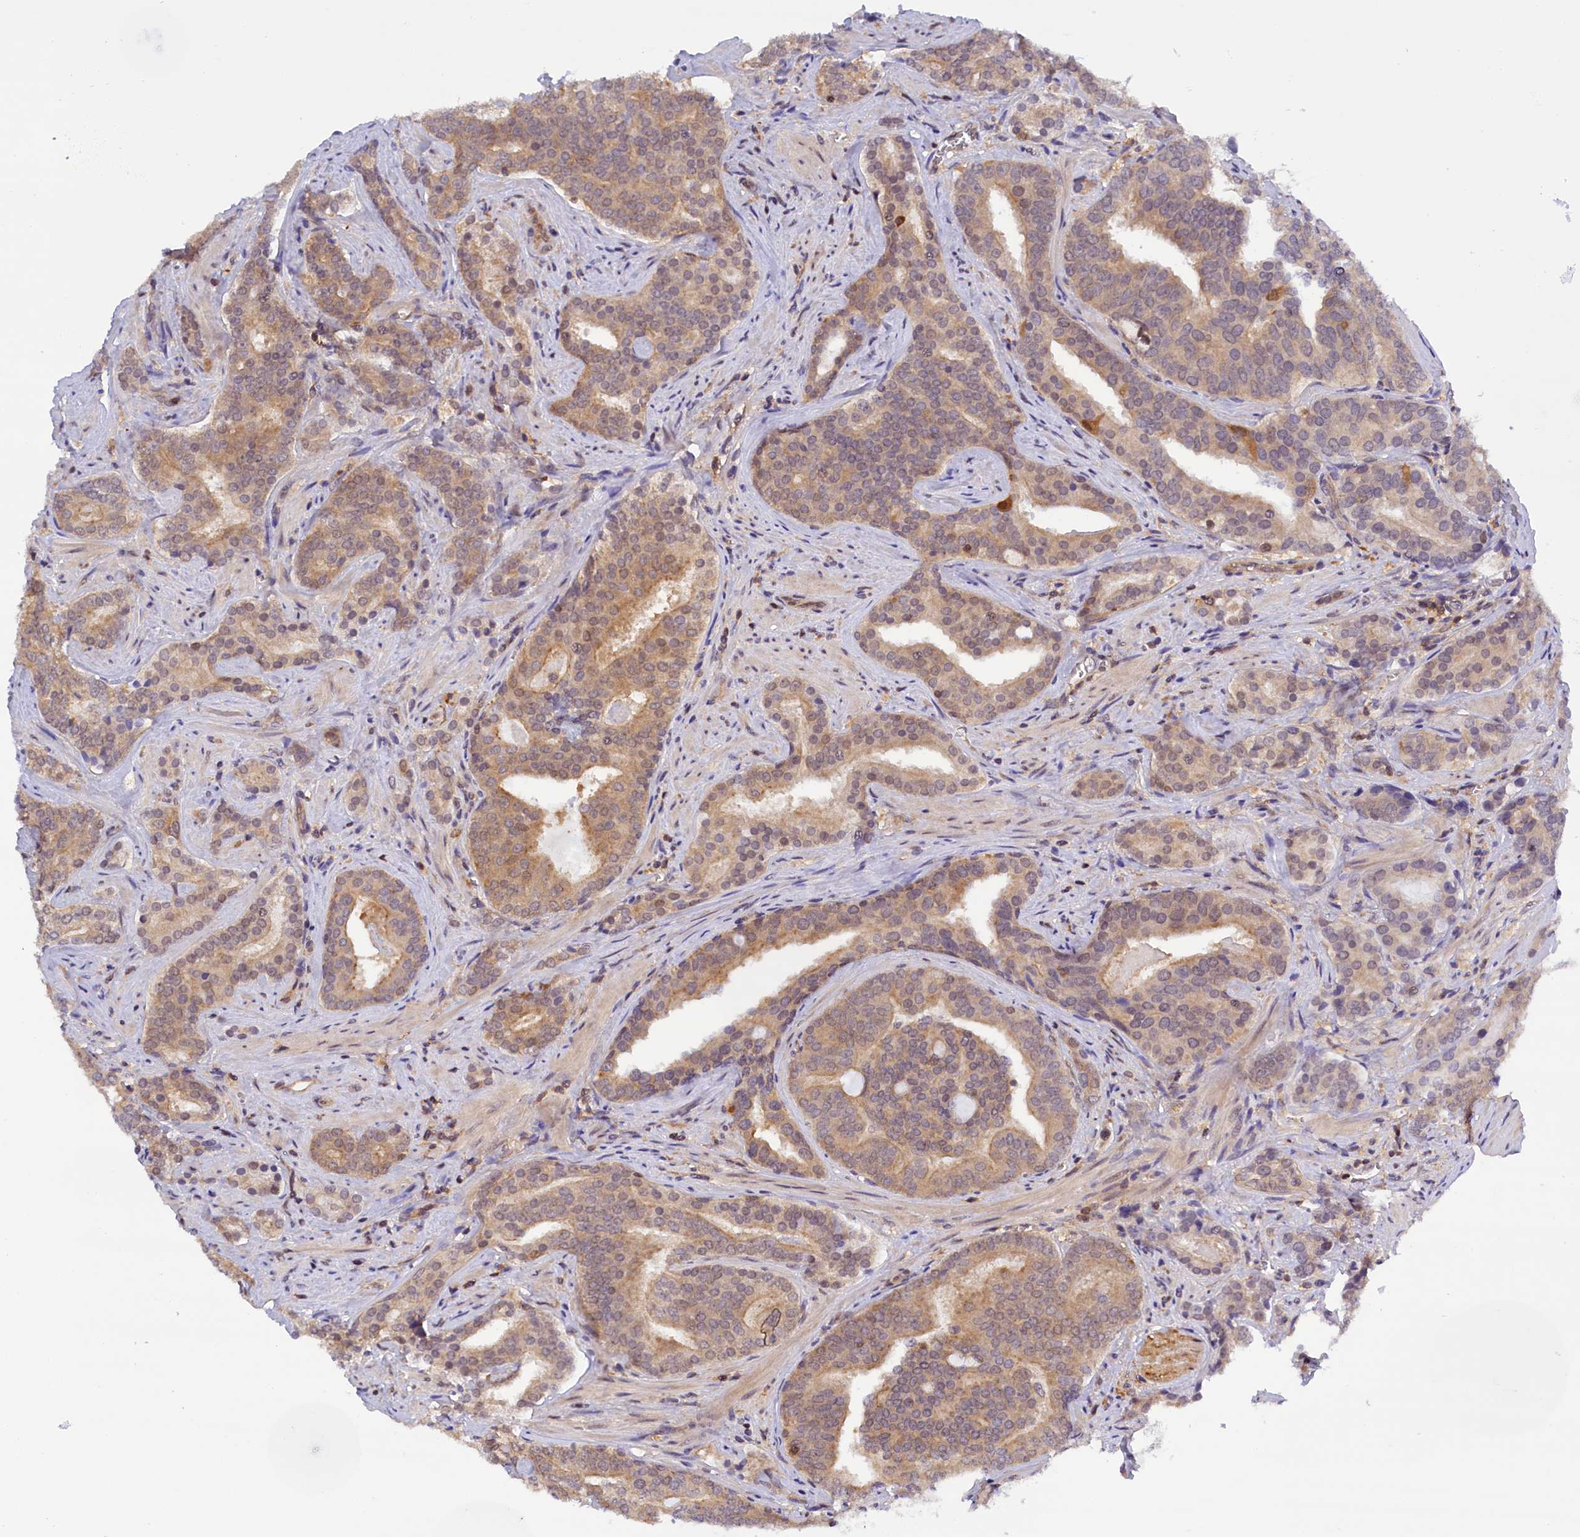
{"staining": {"intensity": "moderate", "quantity": ">75%", "location": "cytoplasmic/membranous"}, "tissue": "prostate cancer", "cell_type": "Tumor cells", "image_type": "cancer", "snomed": [{"axis": "morphology", "description": "Adenocarcinoma, High grade"}, {"axis": "topography", "description": "Prostate"}], "caption": "Moderate cytoplasmic/membranous positivity for a protein is appreciated in approximately >75% of tumor cells of prostate cancer (high-grade adenocarcinoma) using immunohistochemistry (IHC).", "gene": "TBCB", "patient": {"sex": "male", "age": 55}}